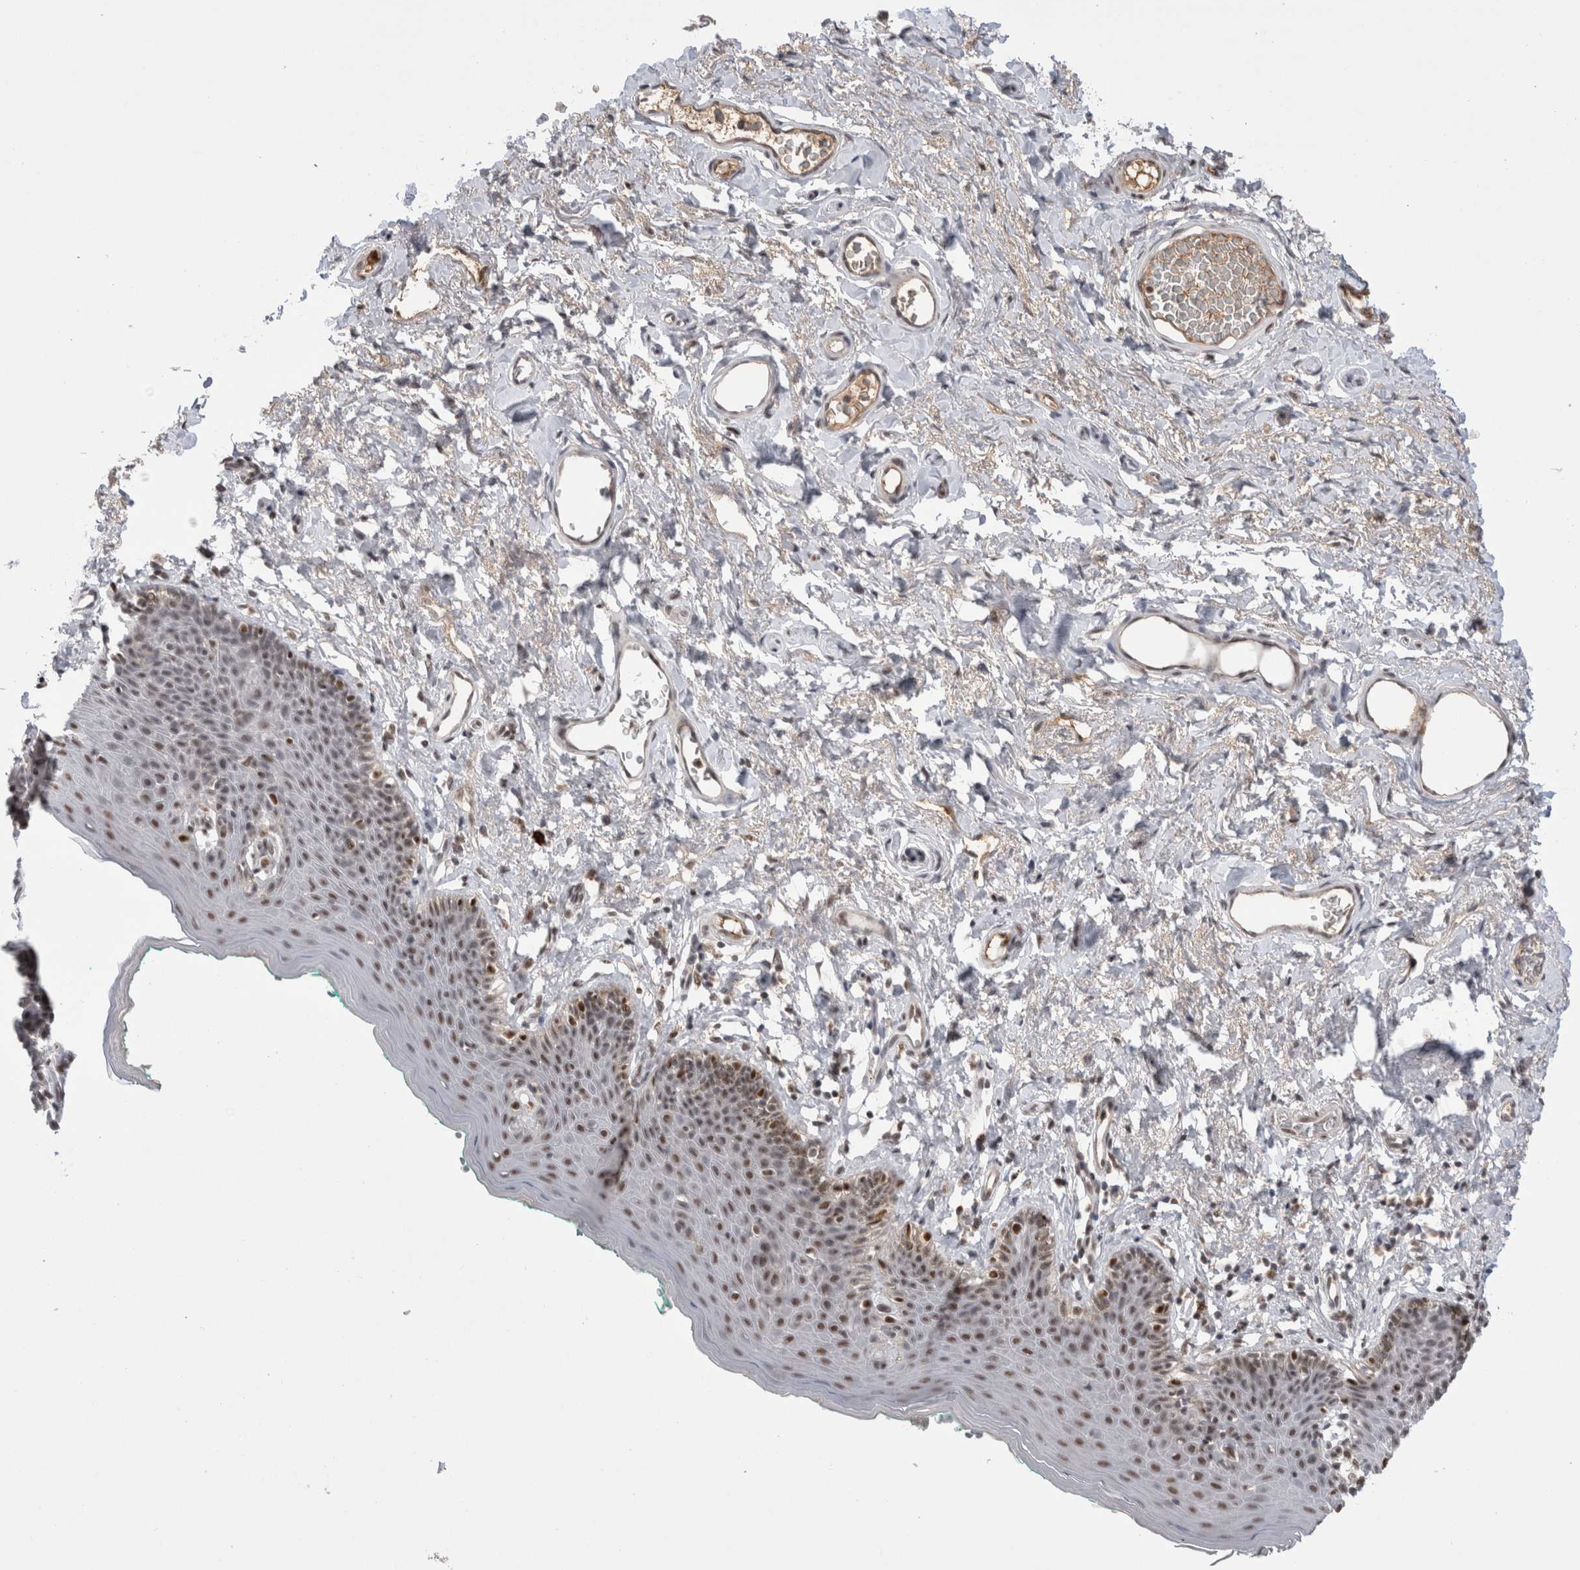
{"staining": {"intensity": "moderate", "quantity": ">75%", "location": "nuclear"}, "tissue": "skin", "cell_type": "Epidermal cells", "image_type": "normal", "snomed": [{"axis": "morphology", "description": "Normal tissue, NOS"}, {"axis": "topography", "description": "Vulva"}], "caption": "Immunohistochemistry (IHC) (DAB (3,3'-diaminobenzidine)) staining of unremarkable human skin exhibits moderate nuclear protein positivity in about >75% of epidermal cells.", "gene": "ZNF24", "patient": {"sex": "female", "age": 66}}